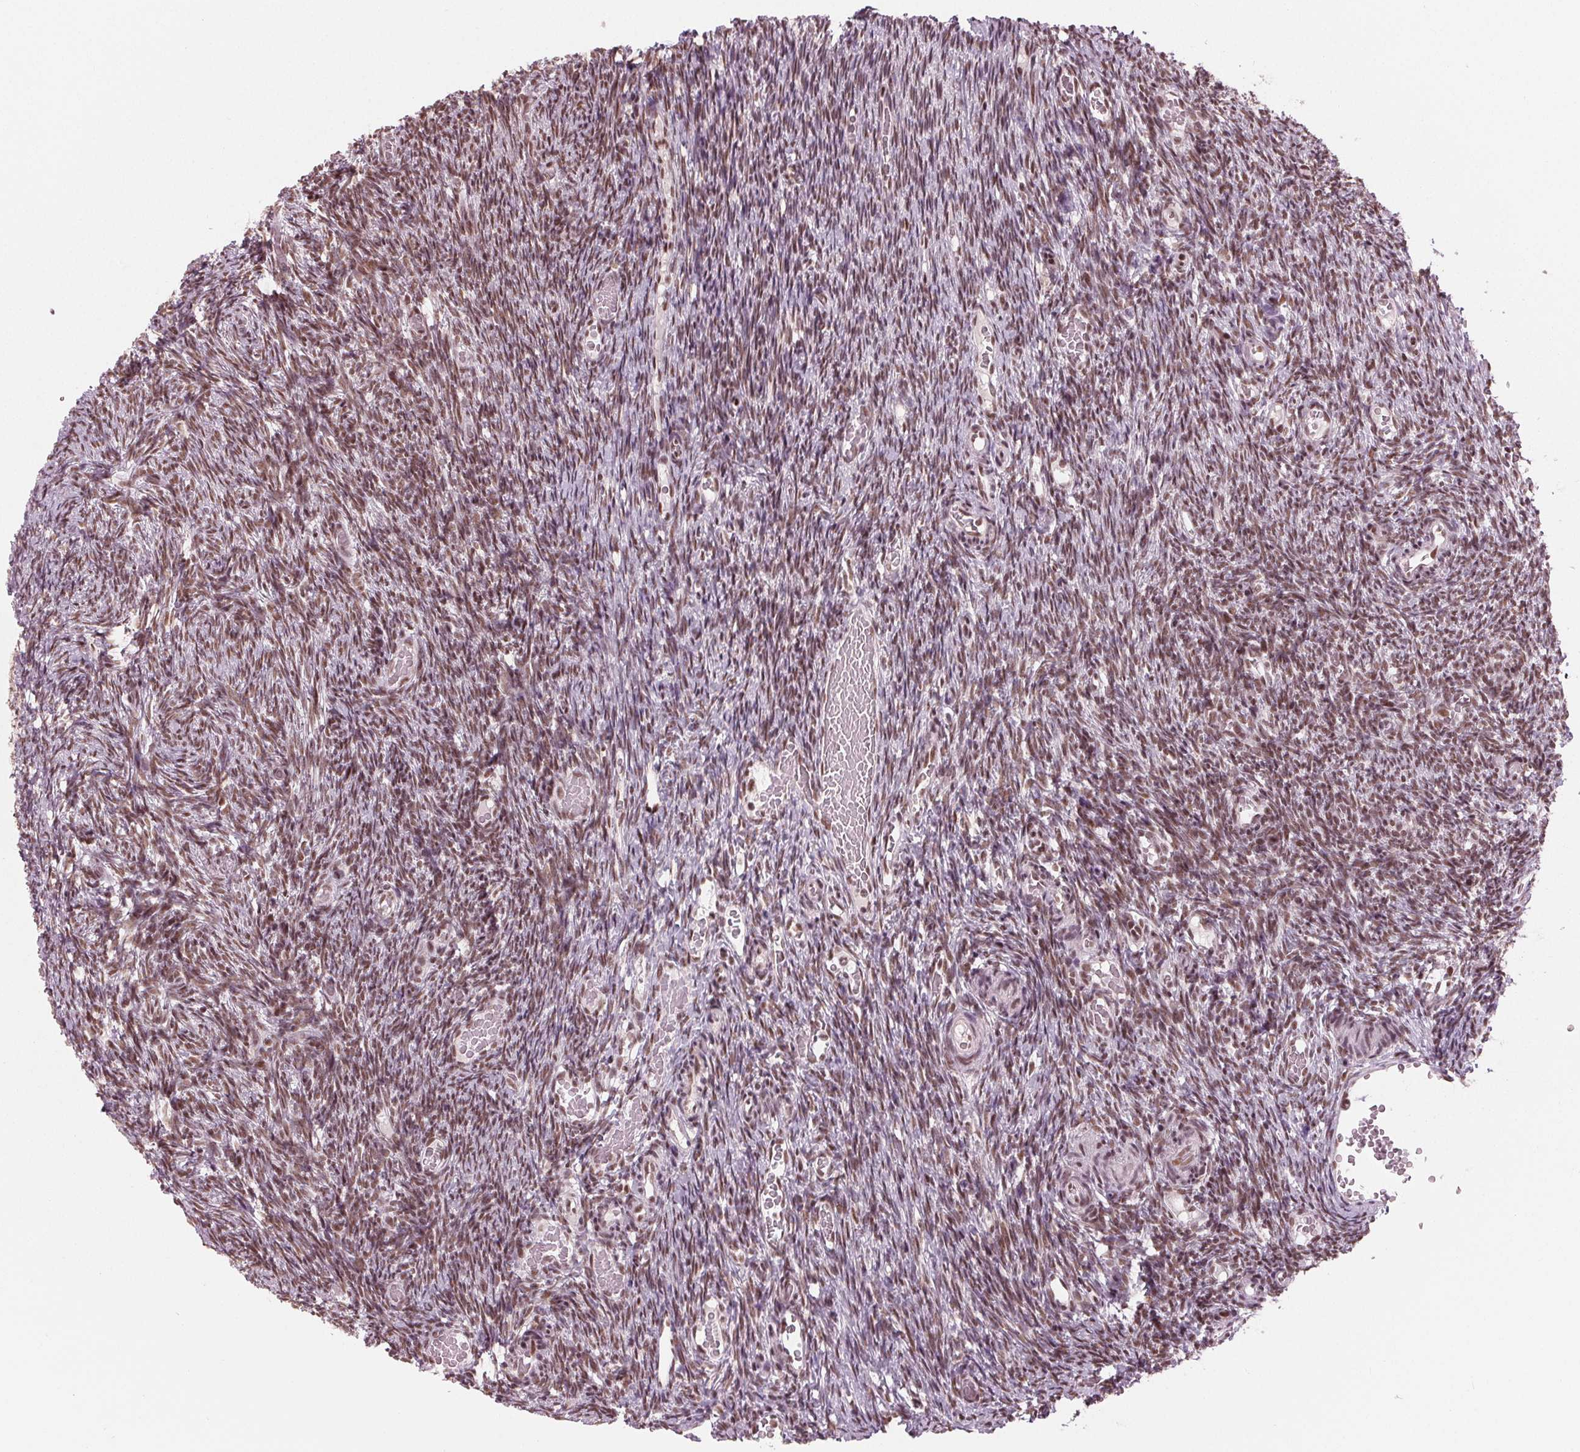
{"staining": {"intensity": "strong", "quantity": ">75%", "location": "cytoplasmic/membranous,nuclear"}, "tissue": "ovary", "cell_type": "Follicle cells", "image_type": "normal", "snomed": [{"axis": "morphology", "description": "Normal tissue, NOS"}, {"axis": "topography", "description": "Ovary"}], "caption": "Ovary stained for a protein (brown) exhibits strong cytoplasmic/membranous,nuclear positive expression in approximately >75% of follicle cells.", "gene": "LSM2", "patient": {"sex": "female", "age": 39}}